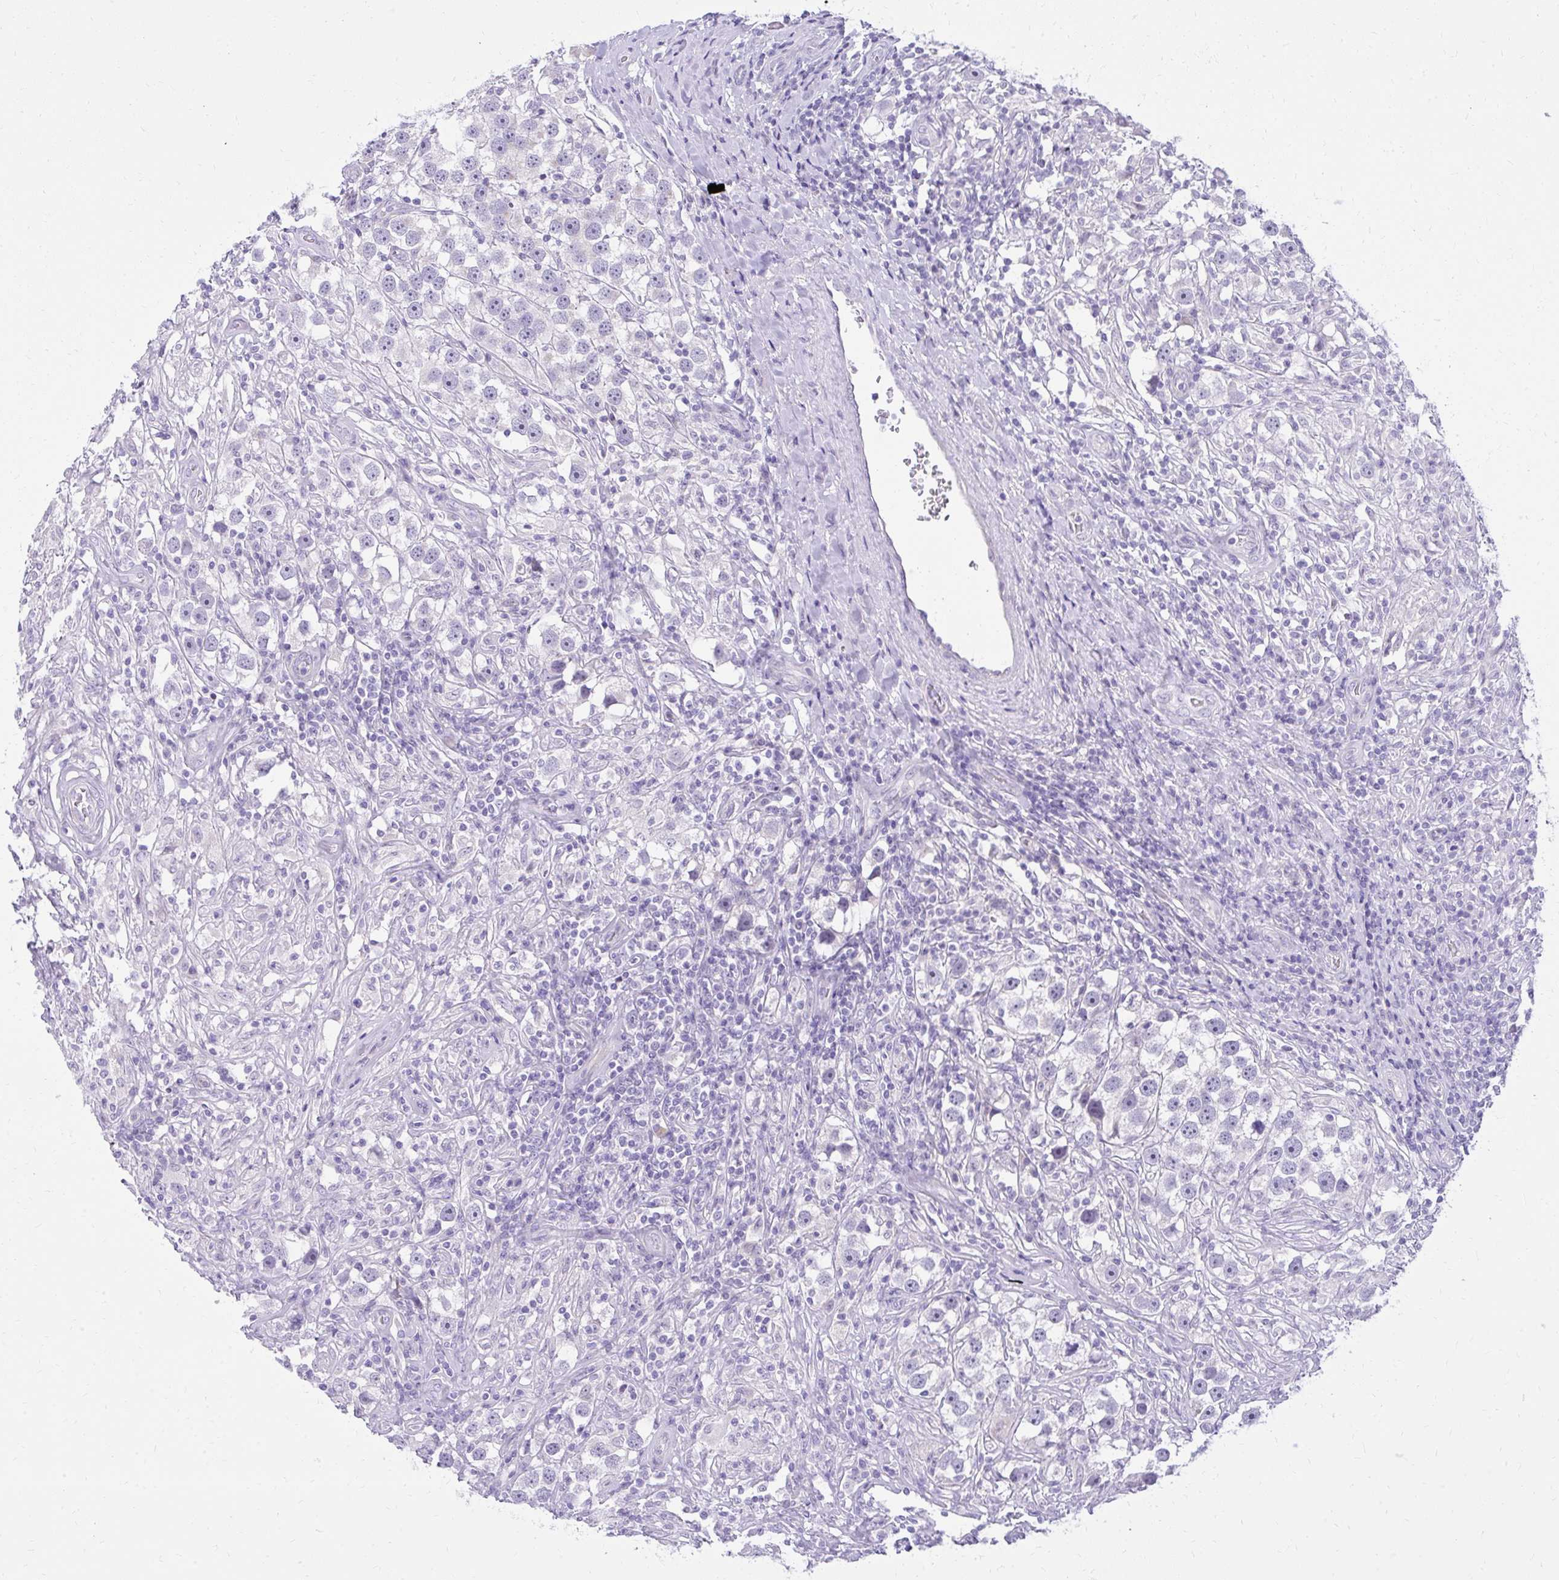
{"staining": {"intensity": "negative", "quantity": "none", "location": "none"}, "tissue": "testis cancer", "cell_type": "Tumor cells", "image_type": "cancer", "snomed": [{"axis": "morphology", "description": "Seminoma, NOS"}, {"axis": "topography", "description": "Testis"}], "caption": "High magnification brightfield microscopy of testis cancer (seminoma) stained with DAB (3,3'-diaminobenzidine) (brown) and counterstained with hematoxylin (blue): tumor cells show no significant staining.", "gene": "PRAP1", "patient": {"sex": "male", "age": 49}}